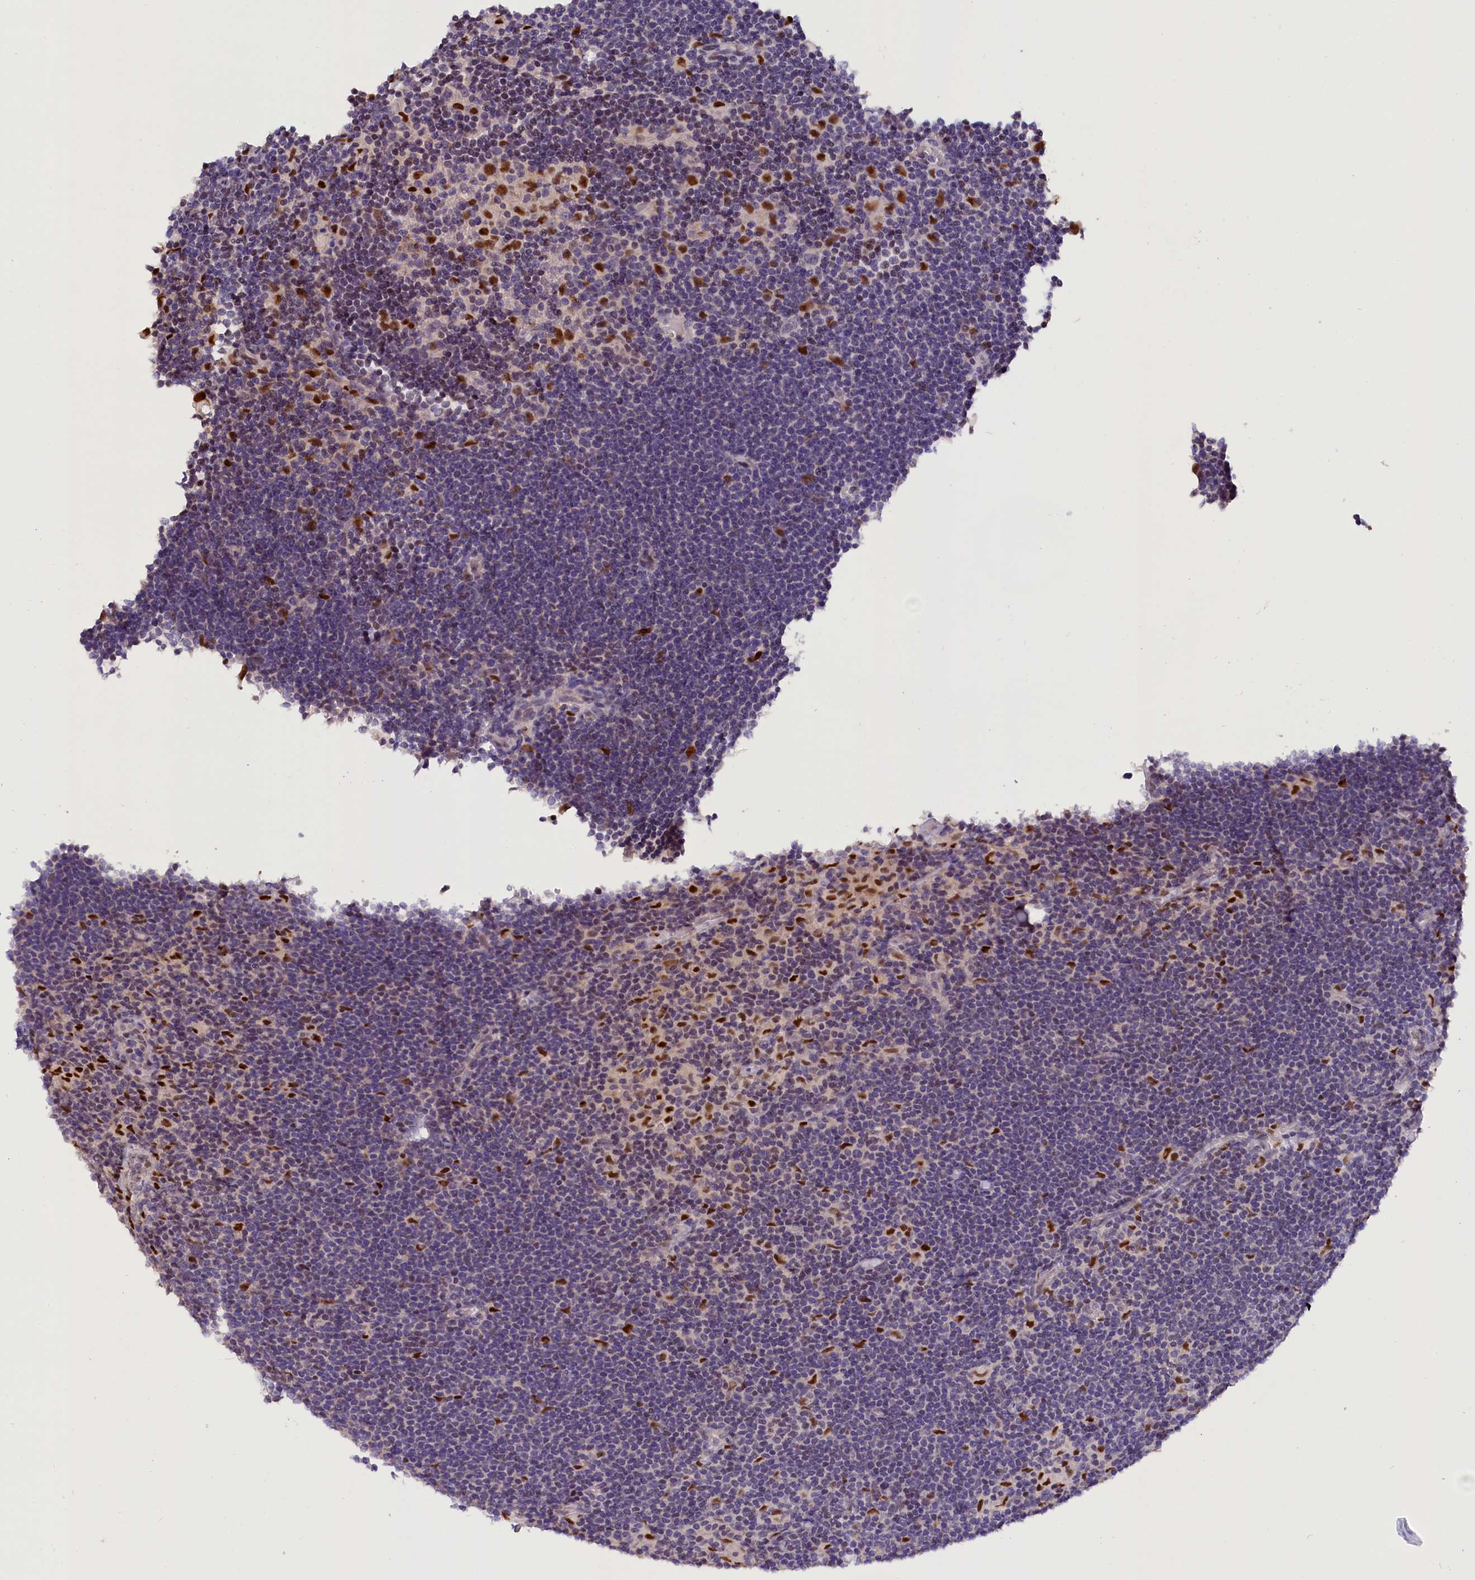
{"staining": {"intensity": "negative", "quantity": "none", "location": "none"}, "tissue": "lymphoma", "cell_type": "Tumor cells", "image_type": "cancer", "snomed": [{"axis": "morphology", "description": "Hodgkin's disease, NOS"}, {"axis": "topography", "description": "Lymph node"}], "caption": "This is a image of immunohistochemistry staining of lymphoma, which shows no expression in tumor cells.", "gene": "BTBD9", "patient": {"sex": "female", "age": 57}}